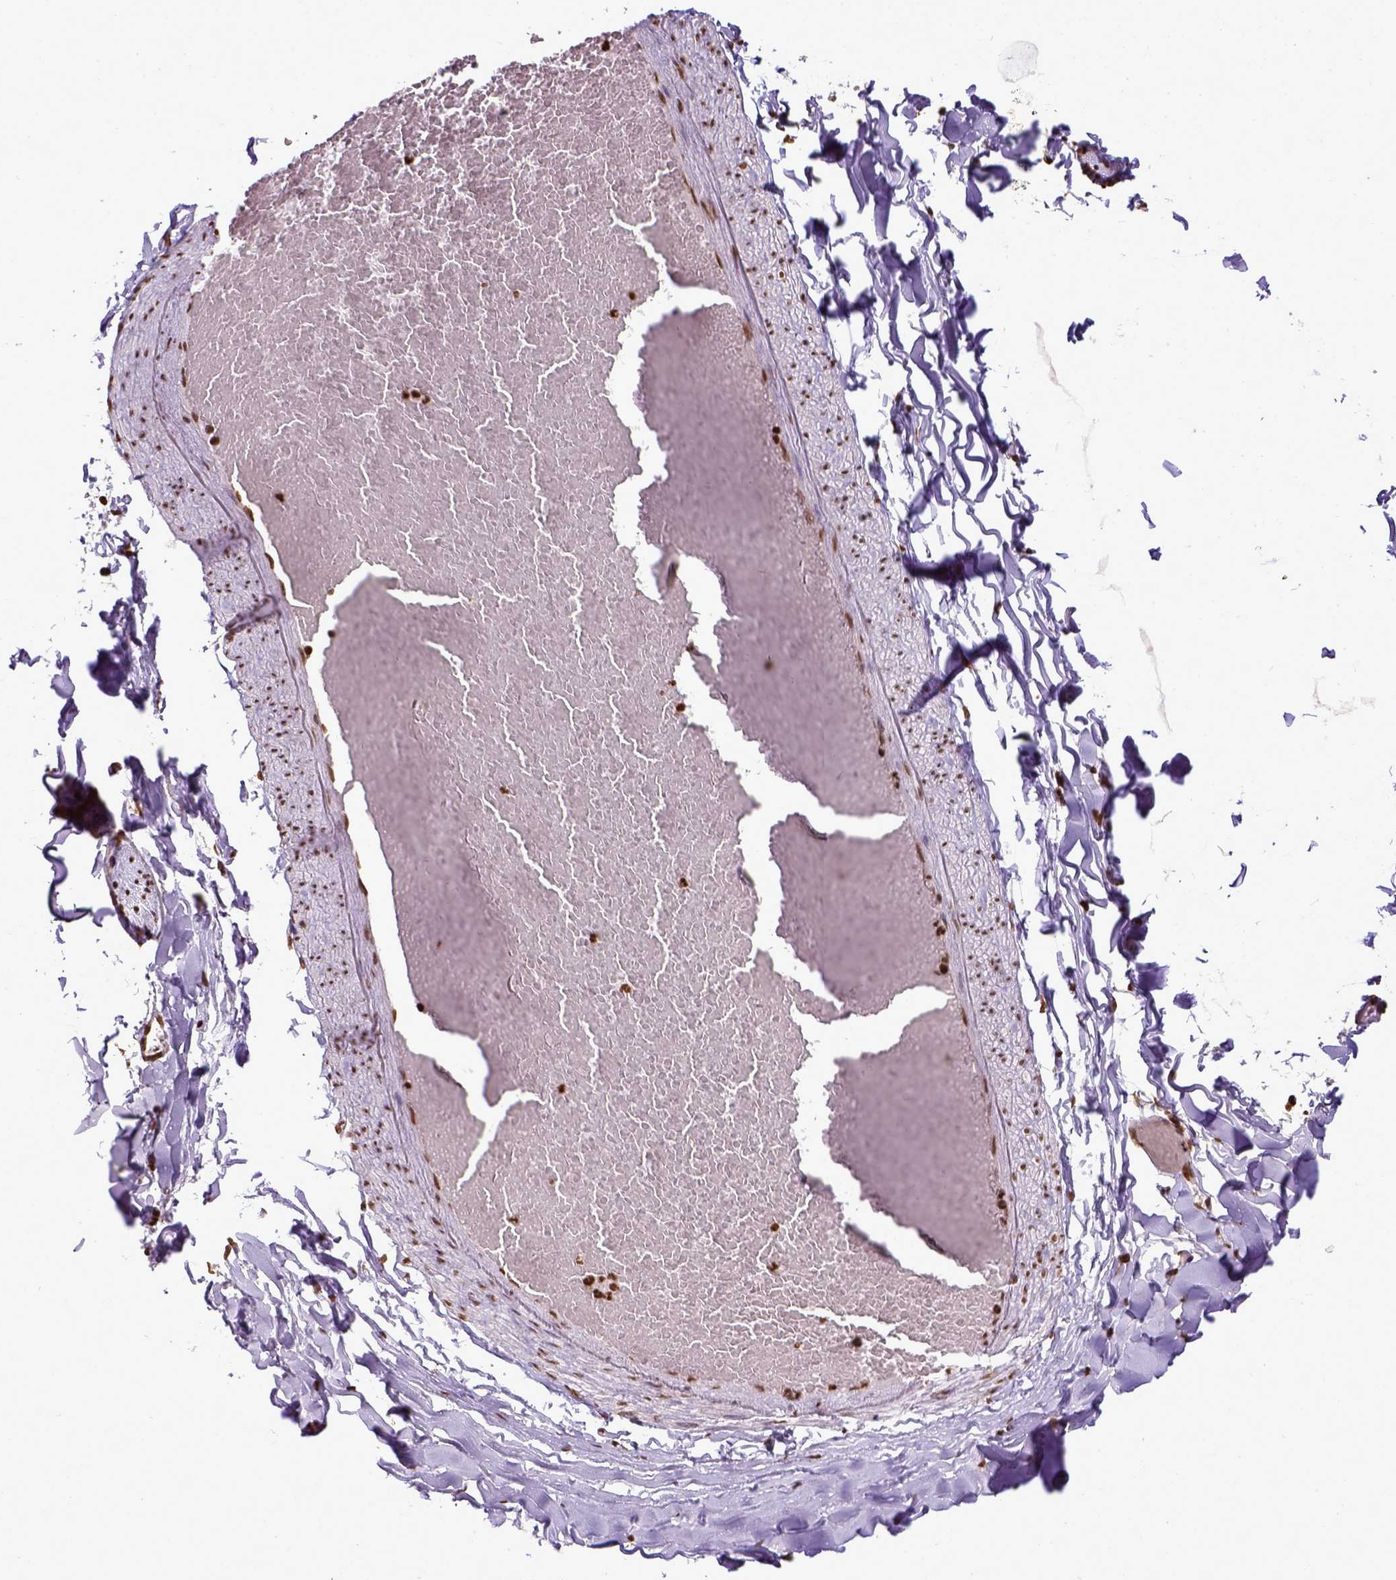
{"staining": {"intensity": "strong", "quantity": ">75%", "location": "nuclear"}, "tissue": "adipose tissue", "cell_type": "Adipocytes", "image_type": "normal", "snomed": [{"axis": "morphology", "description": "Normal tissue, NOS"}, {"axis": "topography", "description": "Gallbladder"}, {"axis": "topography", "description": "Peripheral nerve tissue"}], "caption": "Immunohistochemistry (IHC) (DAB) staining of normal adipose tissue shows strong nuclear protein positivity in approximately >75% of adipocytes.", "gene": "ZNF75D", "patient": {"sex": "female", "age": 45}}